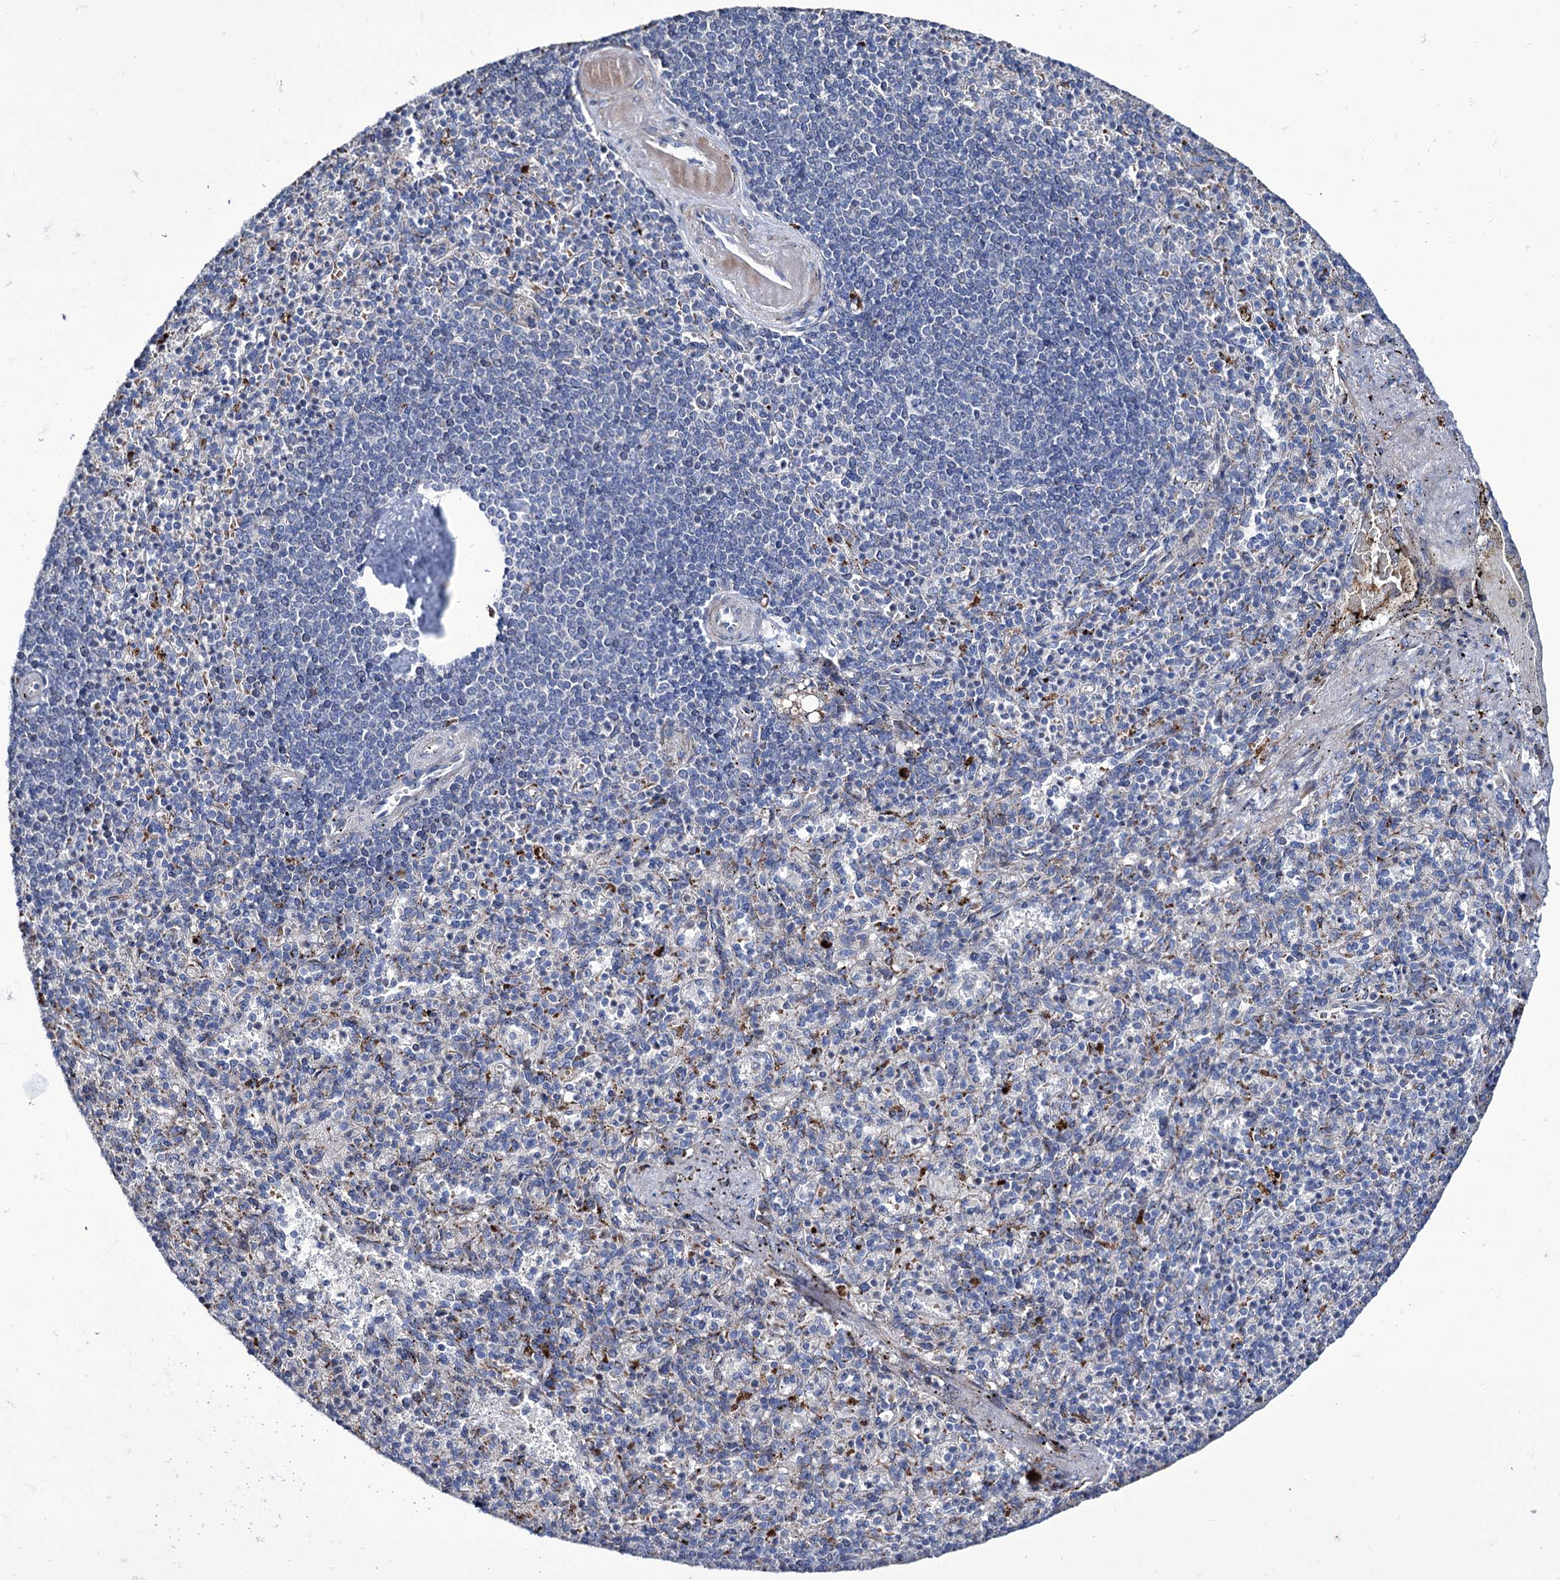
{"staining": {"intensity": "strong", "quantity": "<25%", "location": "cytoplasmic/membranous"}, "tissue": "spleen", "cell_type": "Cells in red pulp", "image_type": "normal", "snomed": [{"axis": "morphology", "description": "Normal tissue, NOS"}, {"axis": "topography", "description": "Spleen"}], "caption": "High-magnification brightfield microscopy of normal spleen stained with DAB (brown) and counterstained with hematoxylin (blue). cells in red pulp exhibit strong cytoplasmic/membranous positivity is identified in about<25% of cells.", "gene": "TUBGCP5", "patient": {"sex": "female", "age": 74}}